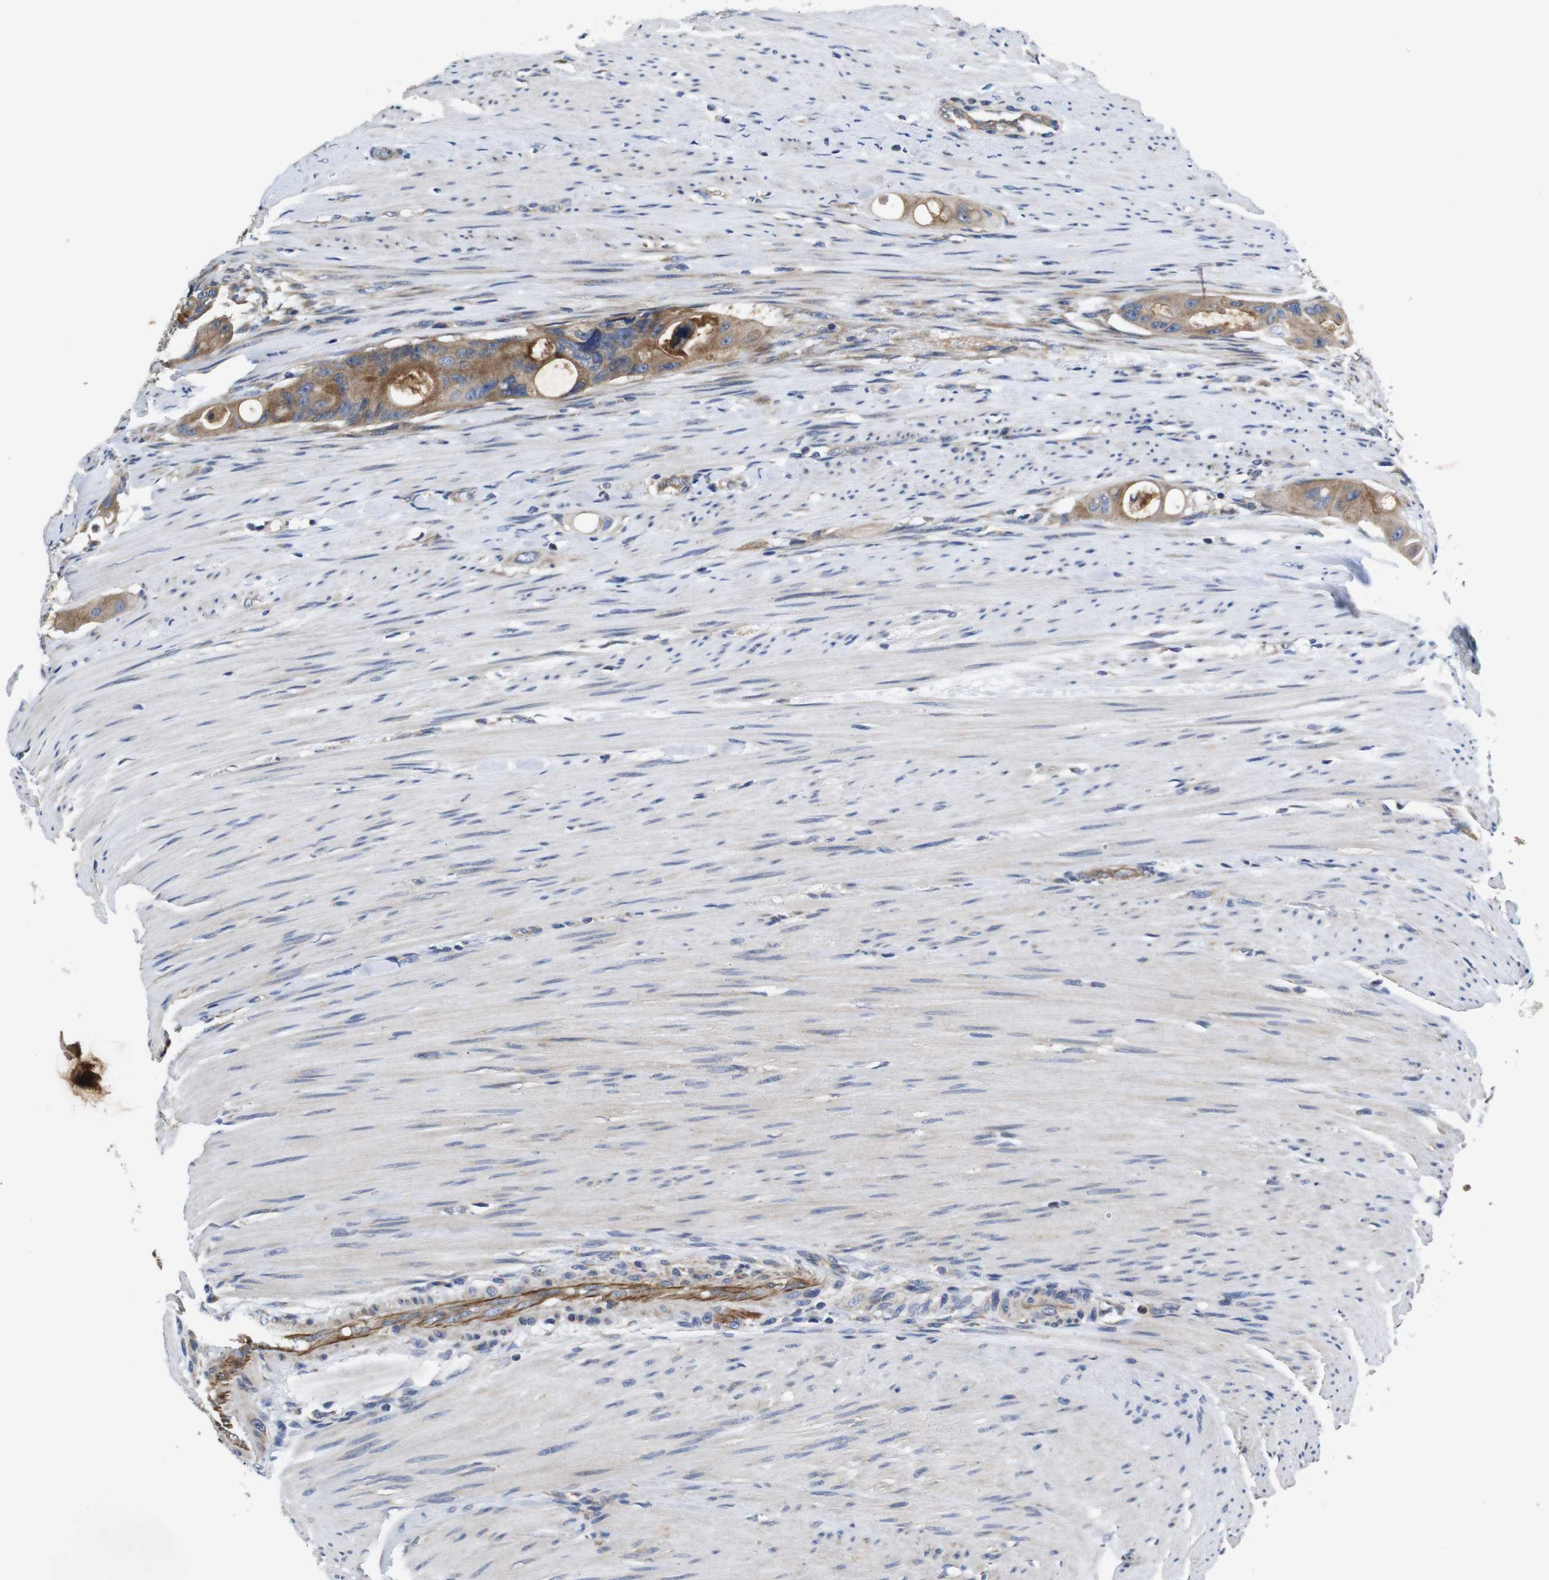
{"staining": {"intensity": "moderate", "quantity": ">75%", "location": "cytoplasmic/membranous"}, "tissue": "colorectal cancer", "cell_type": "Tumor cells", "image_type": "cancer", "snomed": [{"axis": "morphology", "description": "Adenocarcinoma, NOS"}, {"axis": "topography", "description": "Colon"}], "caption": "An image of human colorectal cancer (adenocarcinoma) stained for a protein exhibits moderate cytoplasmic/membranous brown staining in tumor cells.", "gene": "MARCHF7", "patient": {"sex": "female", "age": 57}}